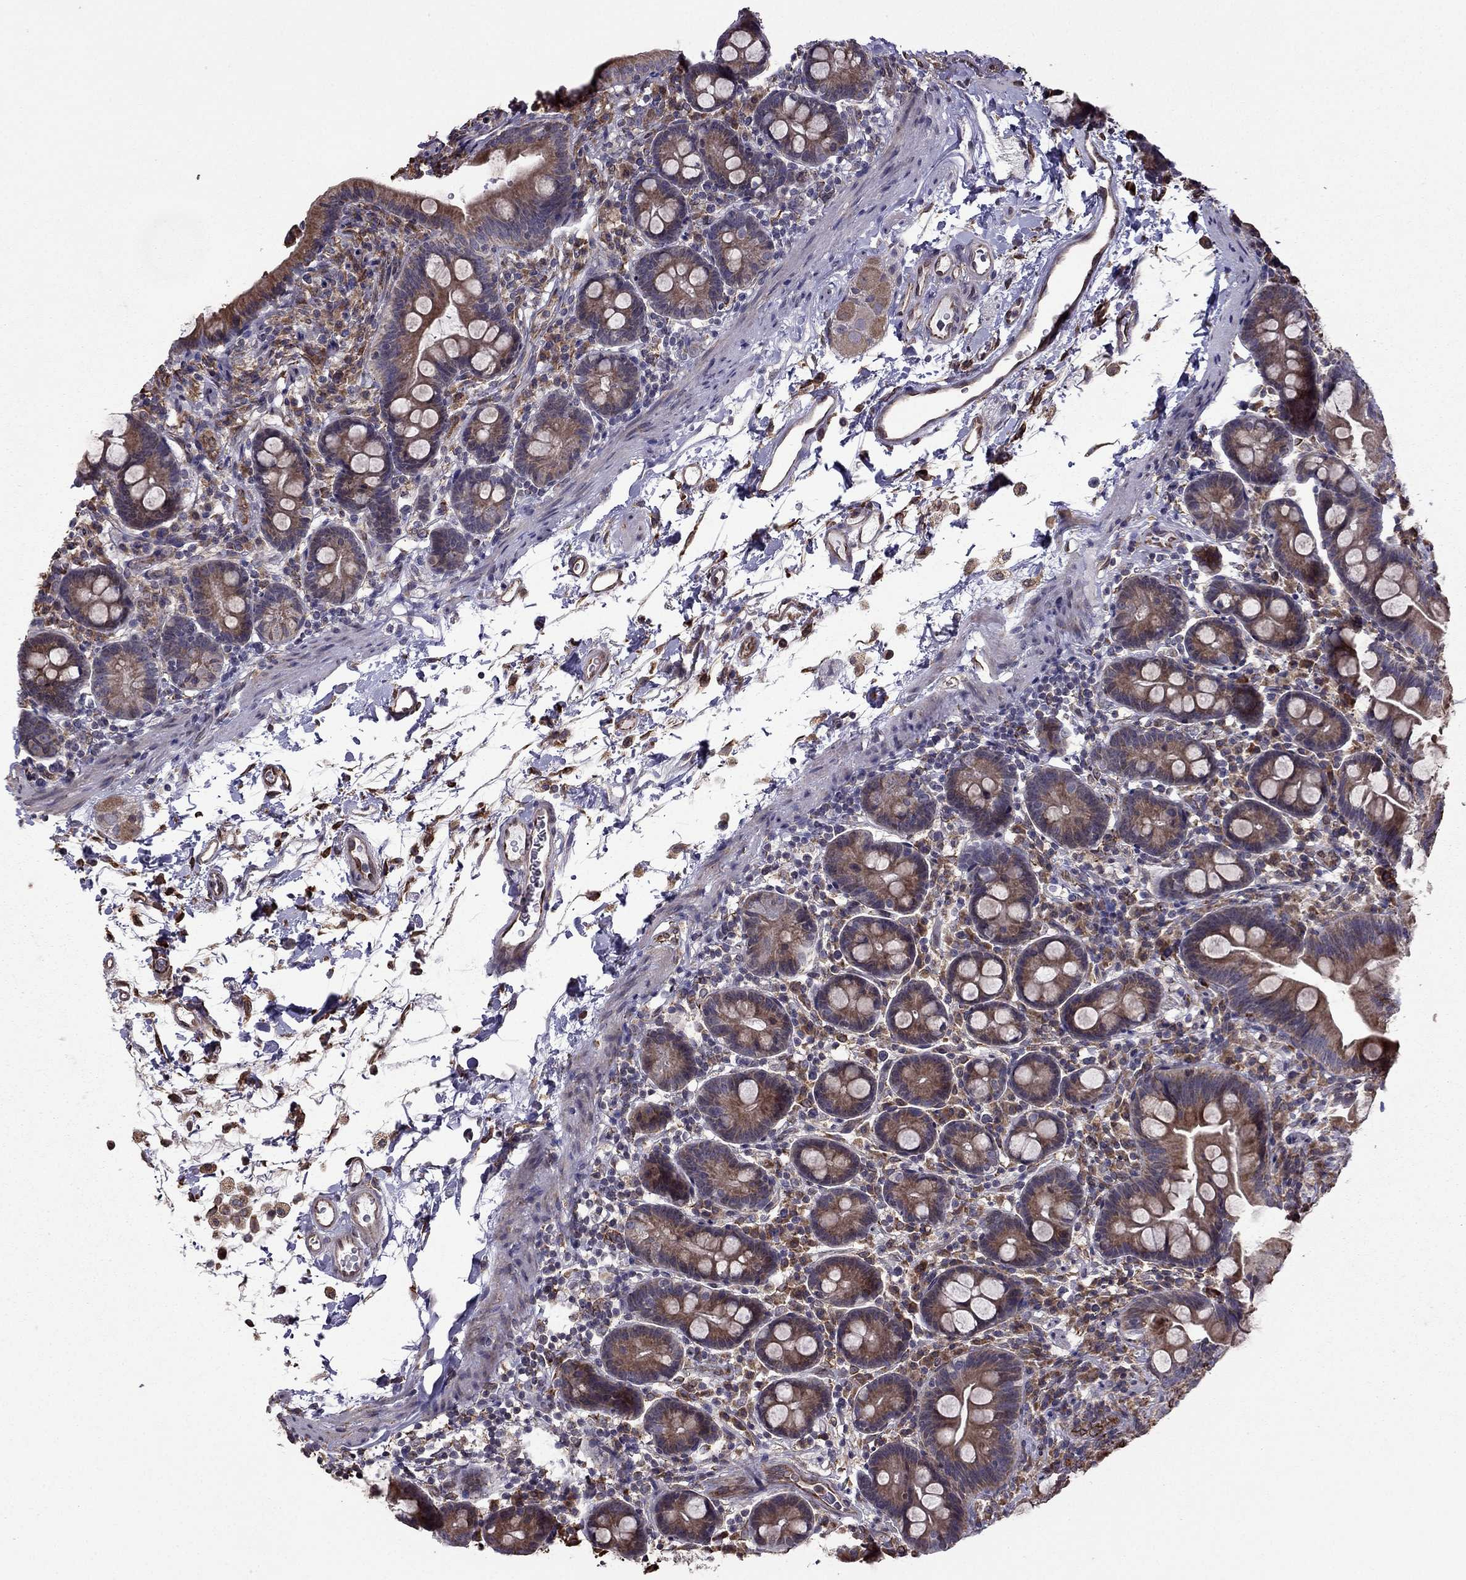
{"staining": {"intensity": "strong", "quantity": ">75%", "location": "cytoplasmic/membranous"}, "tissue": "small intestine", "cell_type": "Glandular cells", "image_type": "normal", "snomed": [{"axis": "morphology", "description": "Normal tissue, NOS"}, {"axis": "topography", "description": "Small intestine"}], "caption": "Human small intestine stained for a protein (brown) demonstrates strong cytoplasmic/membranous positive staining in approximately >75% of glandular cells.", "gene": "IKBIP", "patient": {"sex": "female", "age": 44}}